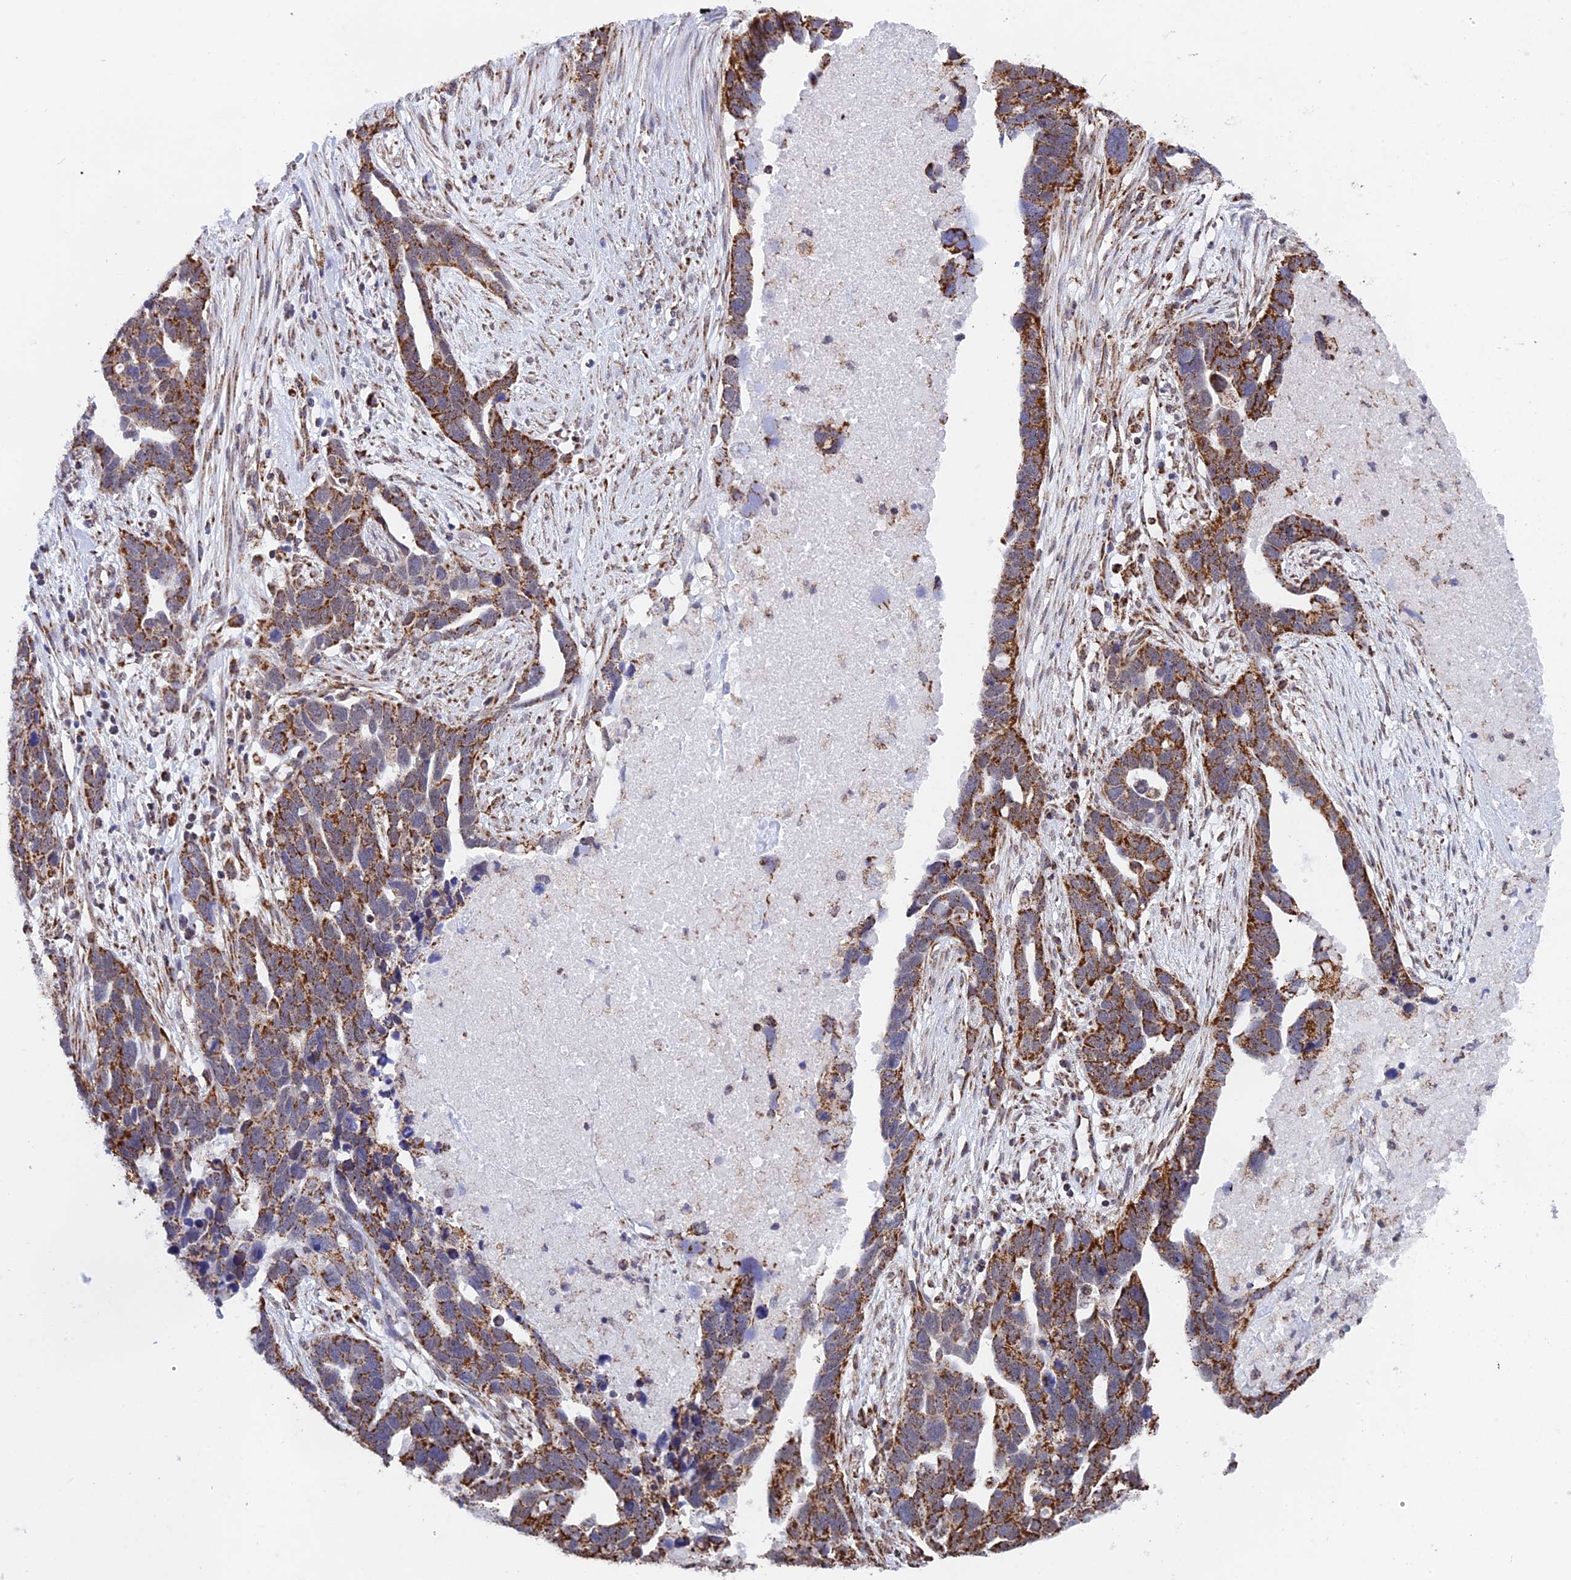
{"staining": {"intensity": "strong", "quantity": ">75%", "location": "cytoplasmic/membranous"}, "tissue": "ovarian cancer", "cell_type": "Tumor cells", "image_type": "cancer", "snomed": [{"axis": "morphology", "description": "Cystadenocarcinoma, serous, NOS"}, {"axis": "topography", "description": "Ovary"}], "caption": "Serous cystadenocarcinoma (ovarian) stained with a protein marker reveals strong staining in tumor cells.", "gene": "CDC16", "patient": {"sex": "female", "age": 54}}